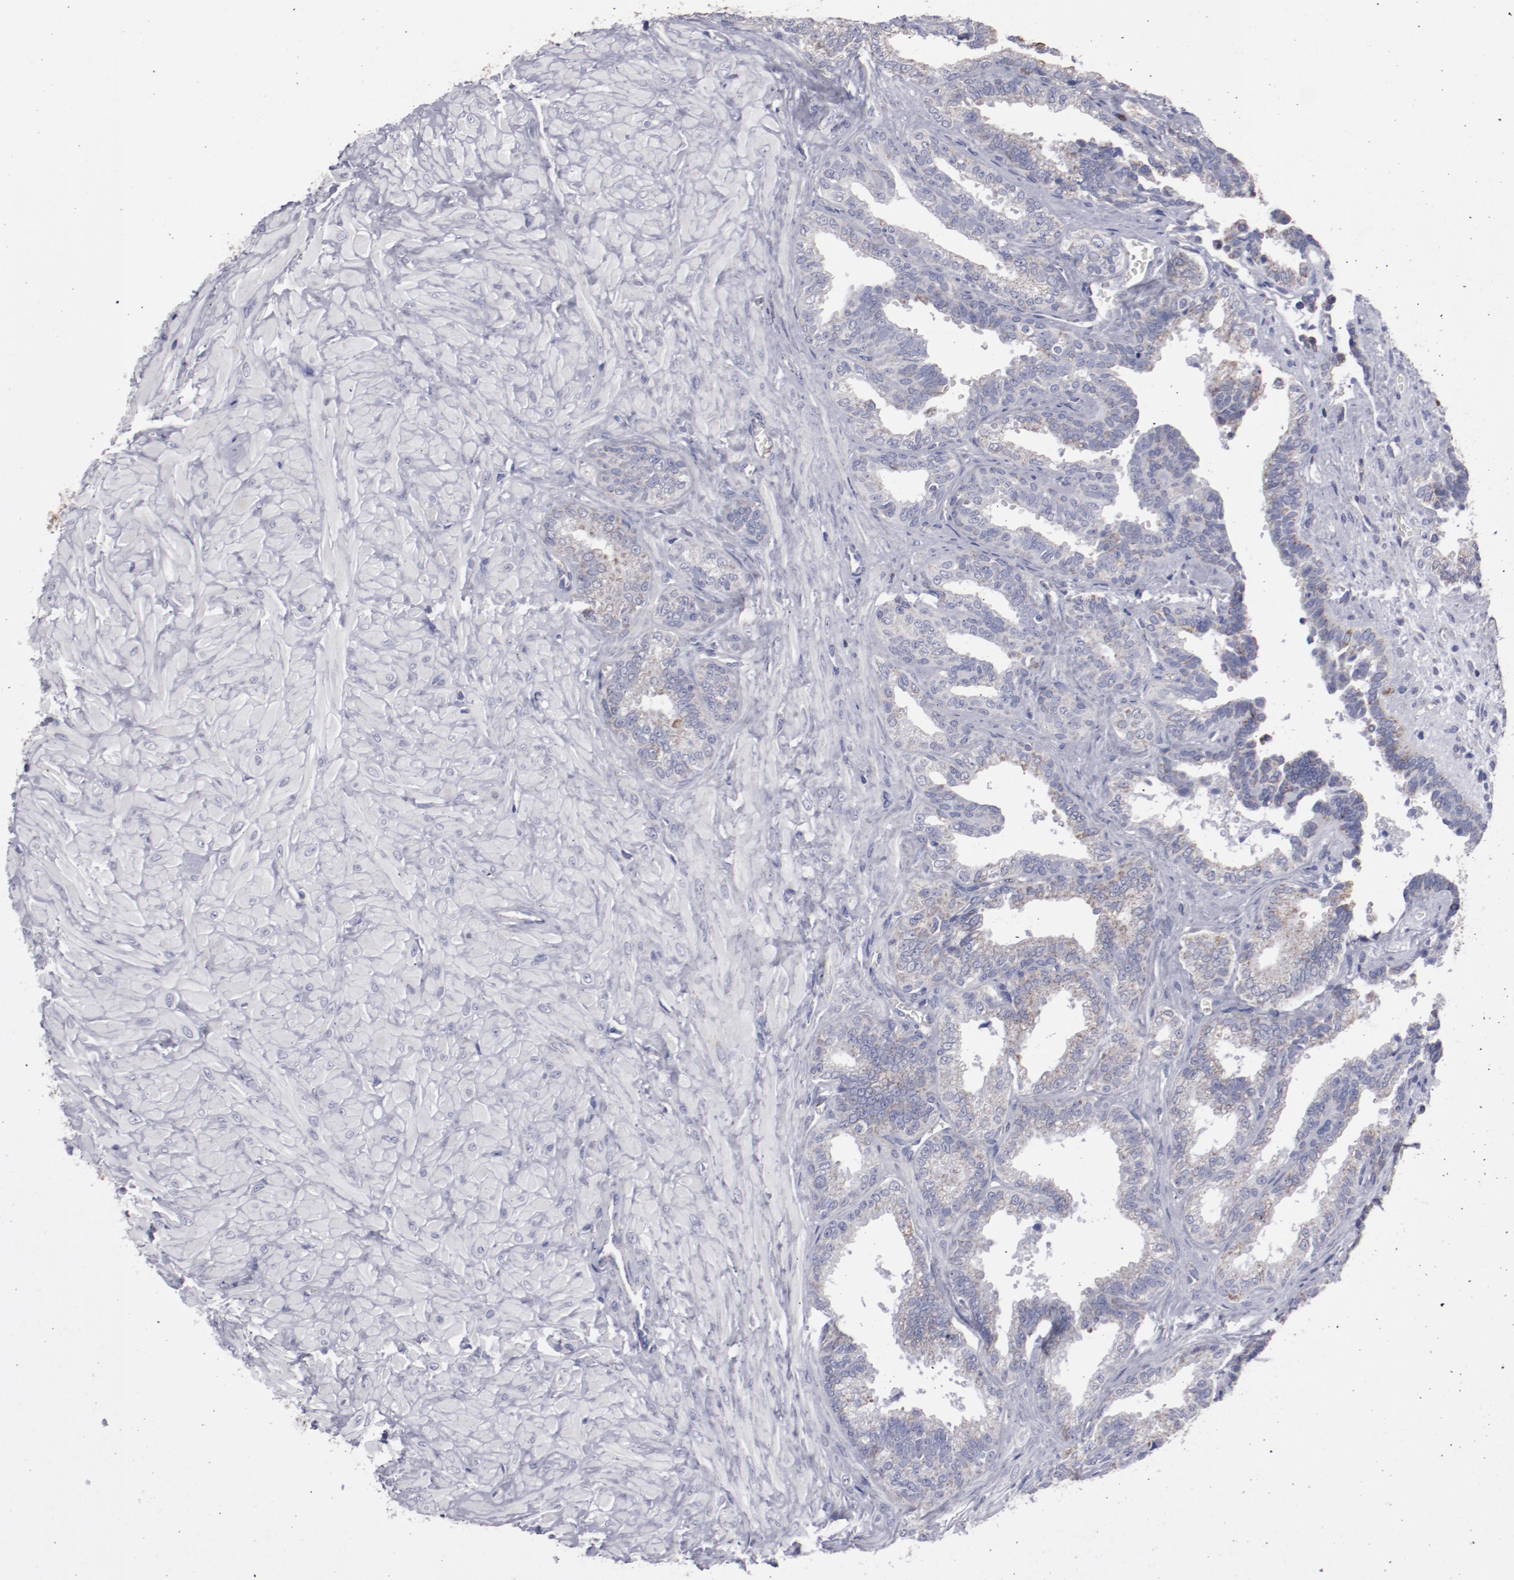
{"staining": {"intensity": "weak", "quantity": ">75%", "location": "cytoplasmic/membranous"}, "tissue": "seminal vesicle", "cell_type": "Glandular cells", "image_type": "normal", "snomed": [{"axis": "morphology", "description": "Normal tissue, NOS"}, {"axis": "topography", "description": "Seminal veicle"}], "caption": "DAB (3,3'-diaminobenzidine) immunohistochemical staining of benign human seminal vesicle reveals weak cytoplasmic/membranous protein positivity in about >75% of glandular cells.", "gene": "FGR", "patient": {"sex": "male", "age": 26}}